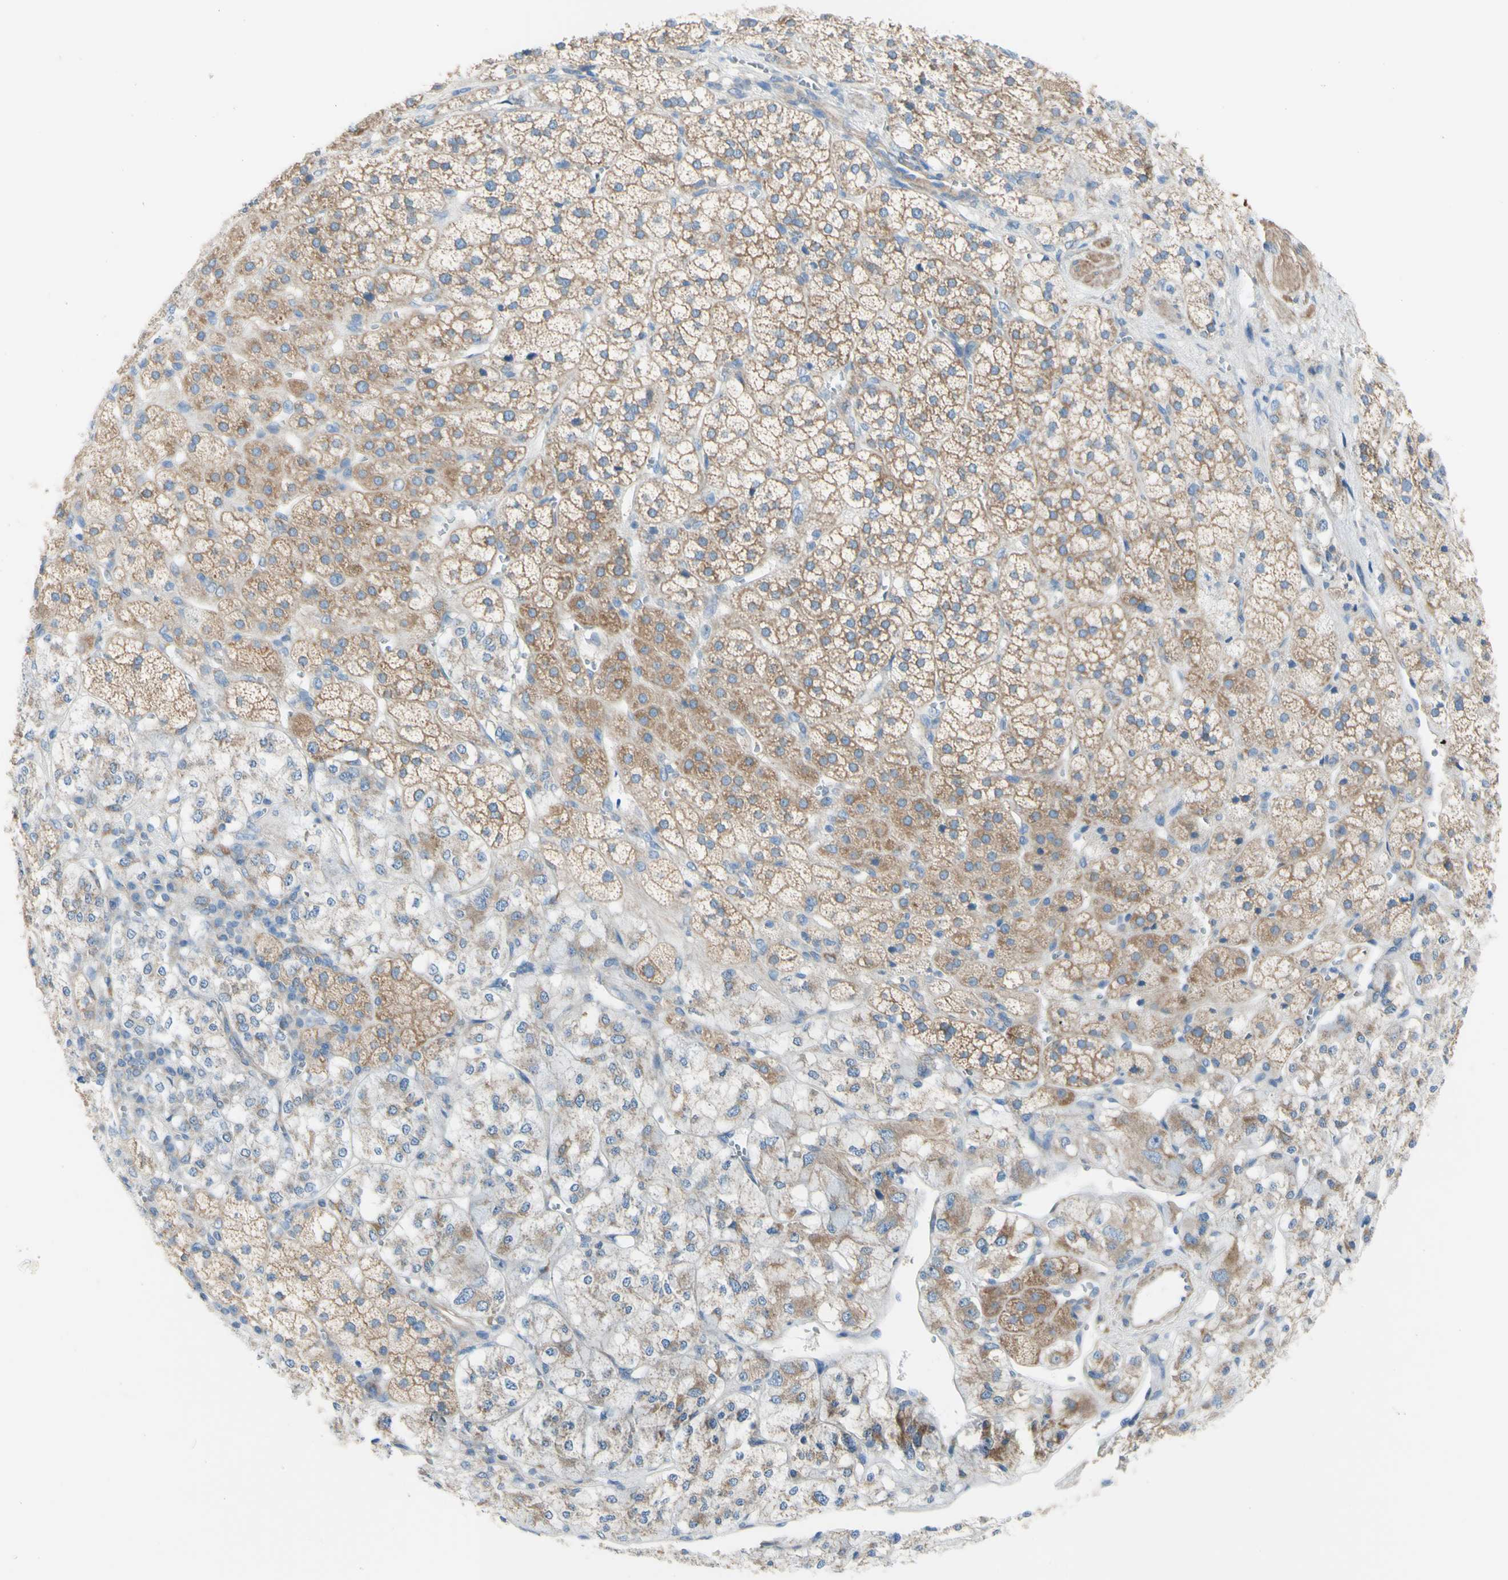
{"staining": {"intensity": "moderate", "quantity": ">75%", "location": "cytoplasmic/membranous"}, "tissue": "adrenal gland", "cell_type": "Glandular cells", "image_type": "normal", "snomed": [{"axis": "morphology", "description": "Normal tissue, NOS"}, {"axis": "topography", "description": "Adrenal gland"}], "caption": "Glandular cells reveal medium levels of moderate cytoplasmic/membranous expression in about >75% of cells in benign adrenal gland.", "gene": "RETREG2", "patient": {"sex": "male", "age": 56}}